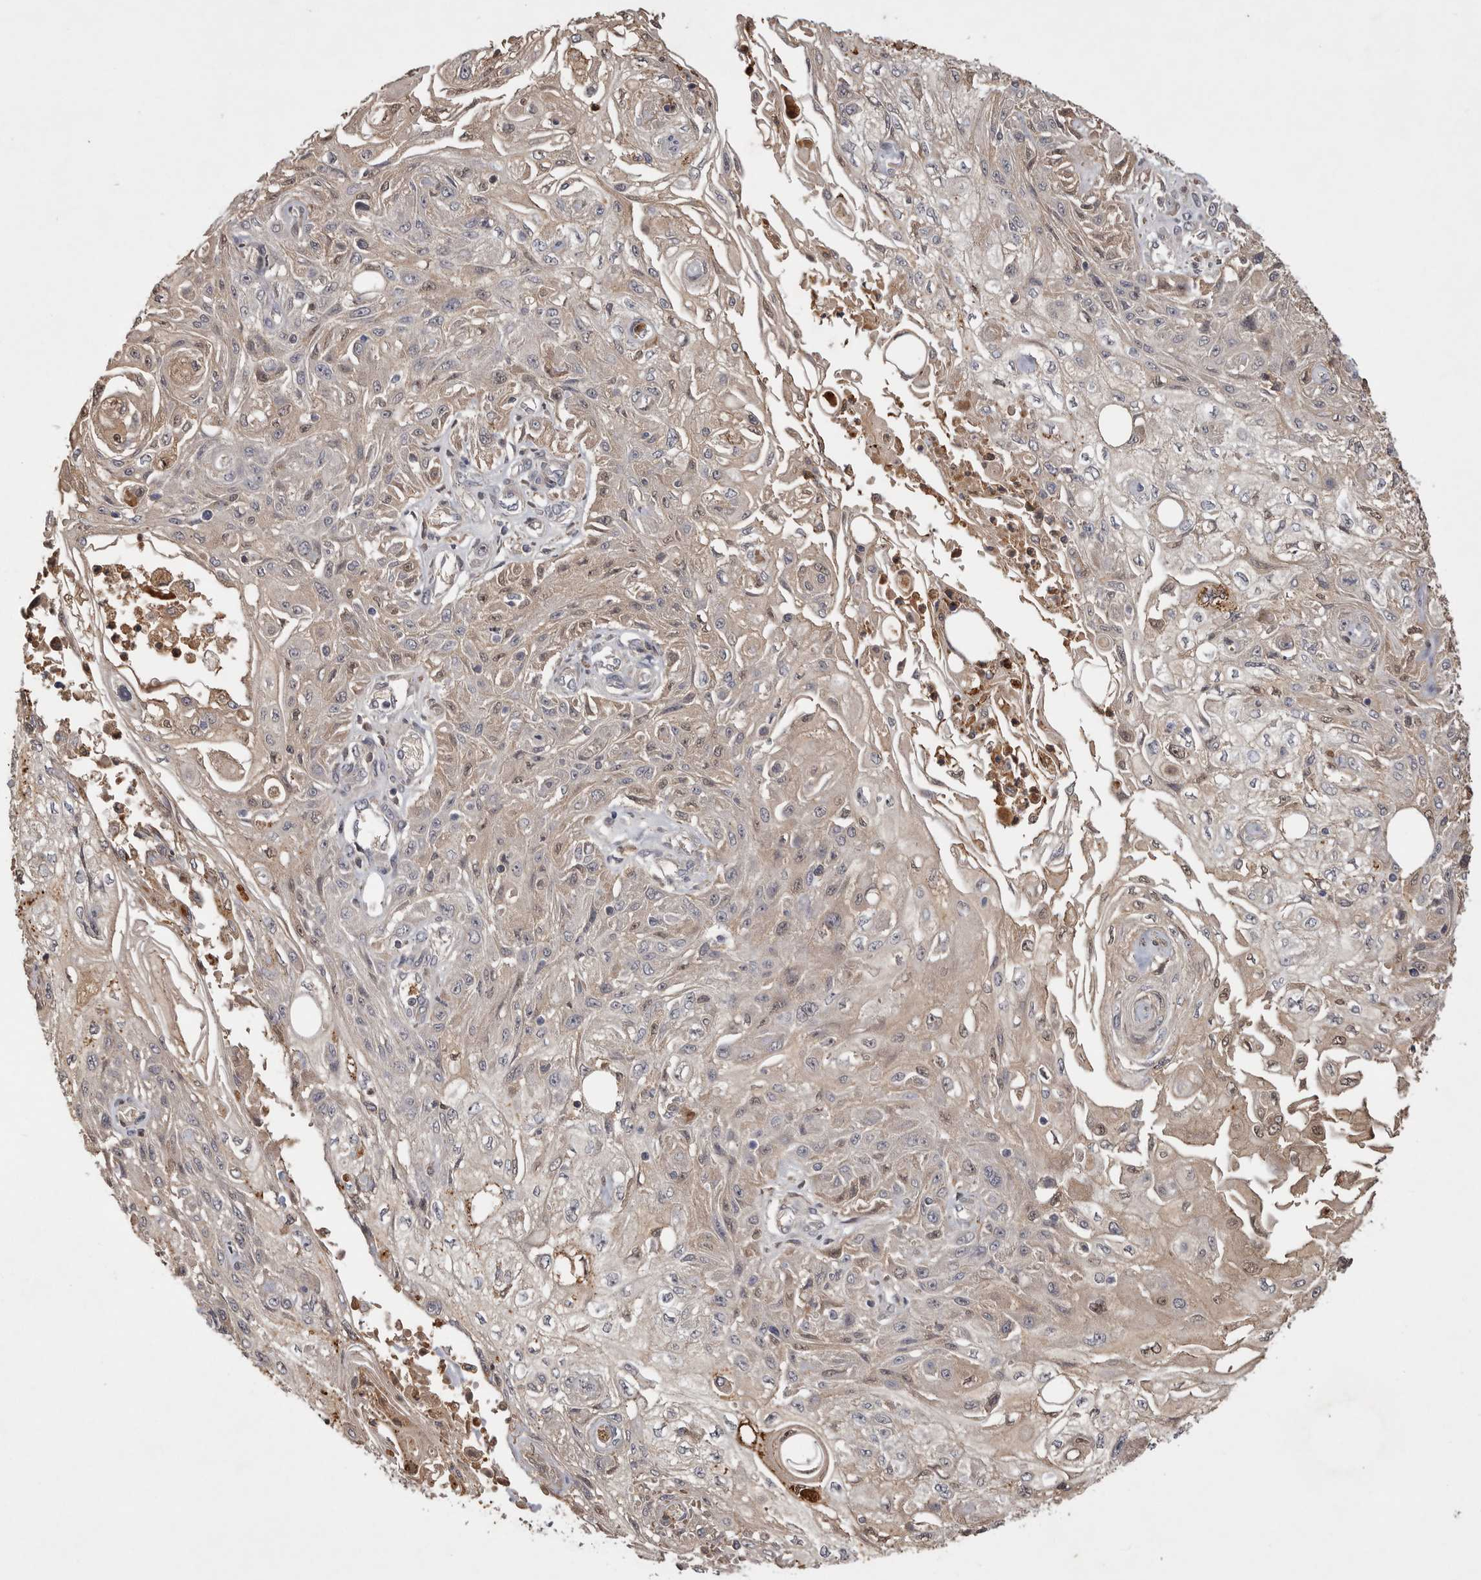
{"staining": {"intensity": "weak", "quantity": "<25%", "location": "cytoplasmic/membranous"}, "tissue": "skin cancer", "cell_type": "Tumor cells", "image_type": "cancer", "snomed": [{"axis": "morphology", "description": "Squamous cell carcinoma, NOS"}, {"axis": "morphology", "description": "Squamous cell carcinoma, metastatic, NOS"}, {"axis": "topography", "description": "Skin"}, {"axis": "topography", "description": "Lymph node"}], "caption": "Immunohistochemical staining of skin squamous cell carcinoma shows no significant staining in tumor cells.", "gene": "VN1R4", "patient": {"sex": "male", "age": 75}}